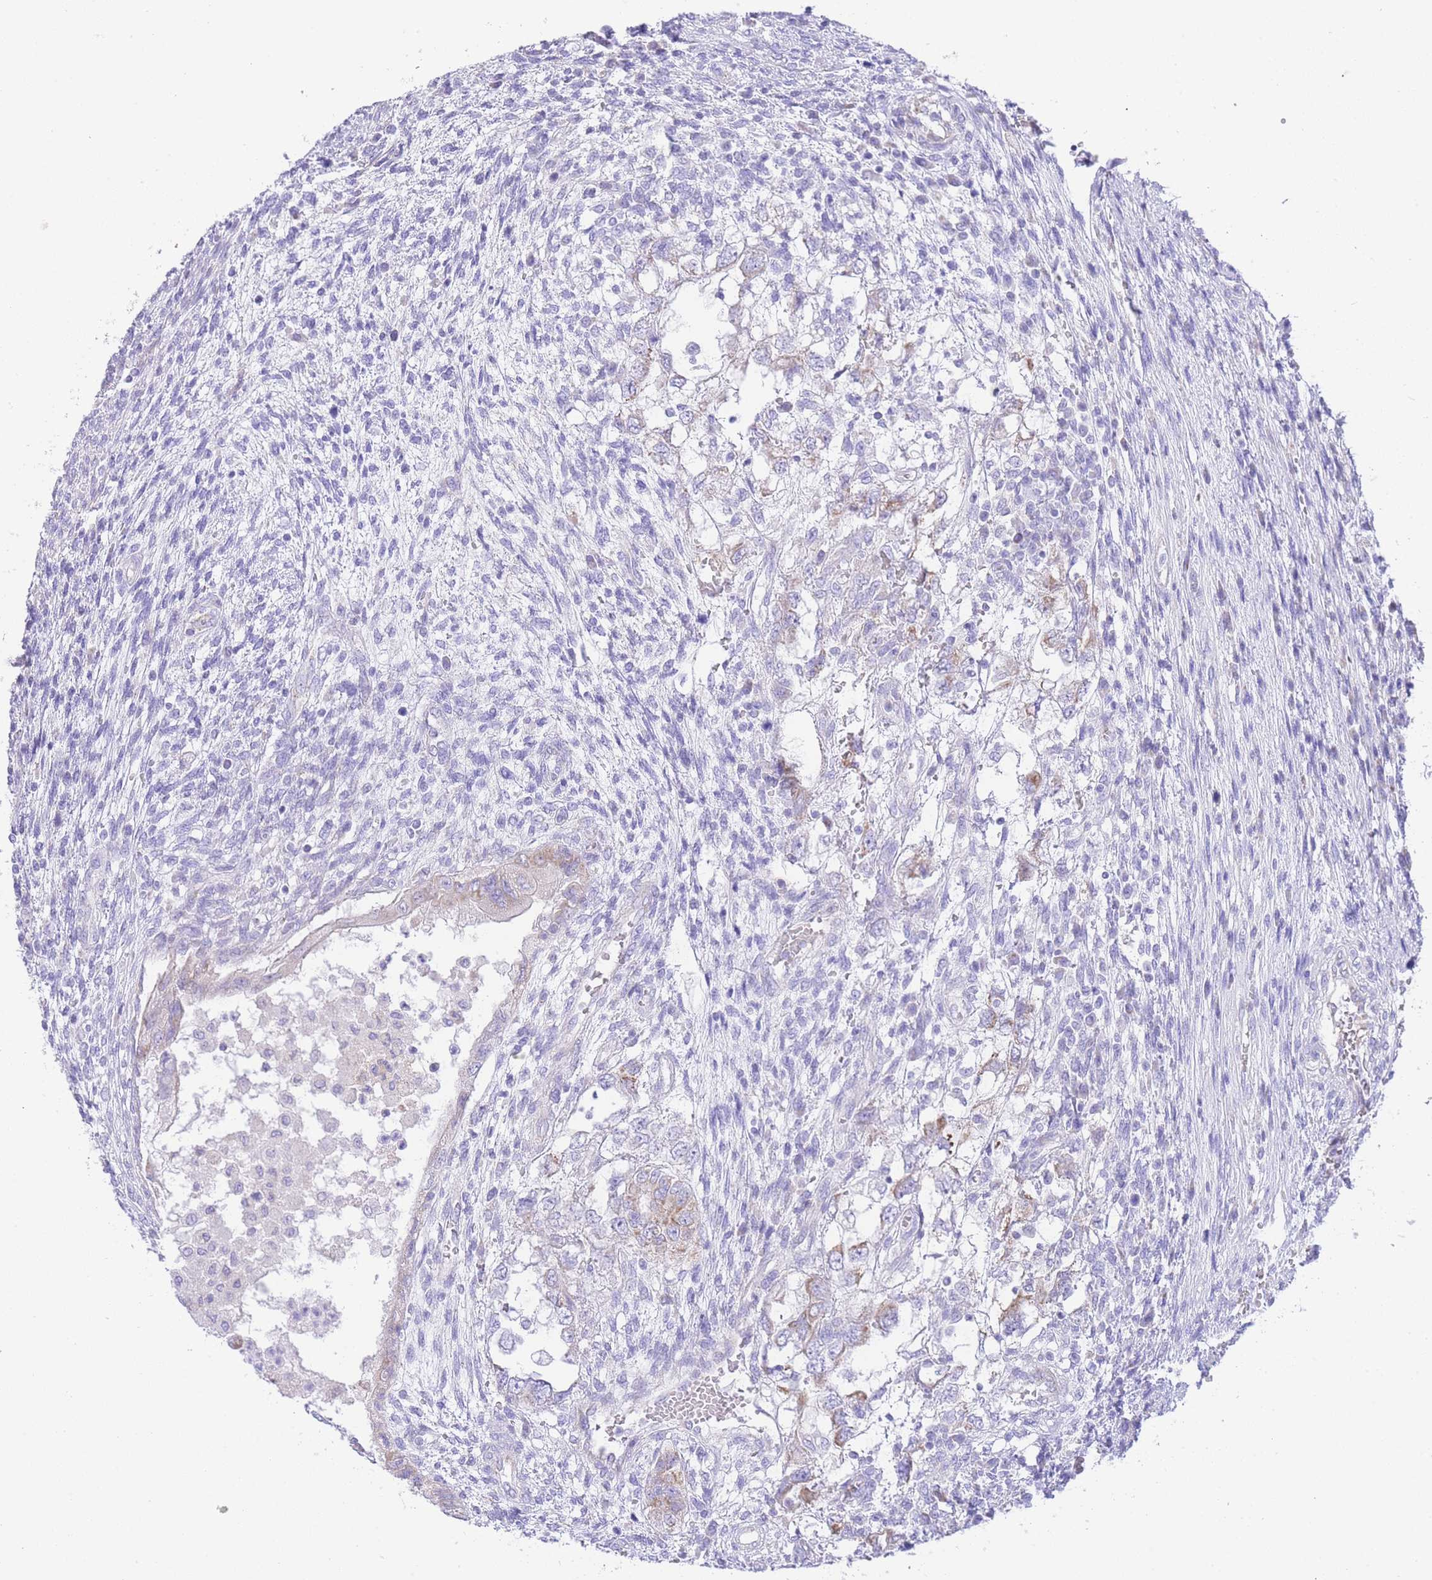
{"staining": {"intensity": "weak", "quantity": "25%-75%", "location": "cytoplasmic/membranous"}, "tissue": "testis cancer", "cell_type": "Tumor cells", "image_type": "cancer", "snomed": [{"axis": "morphology", "description": "Carcinoma, Embryonal, NOS"}, {"axis": "topography", "description": "Testis"}], "caption": "The photomicrograph displays a brown stain indicating the presence of a protein in the cytoplasmic/membranous of tumor cells in embryonal carcinoma (testis).", "gene": "ACSM4", "patient": {"sex": "male", "age": 26}}